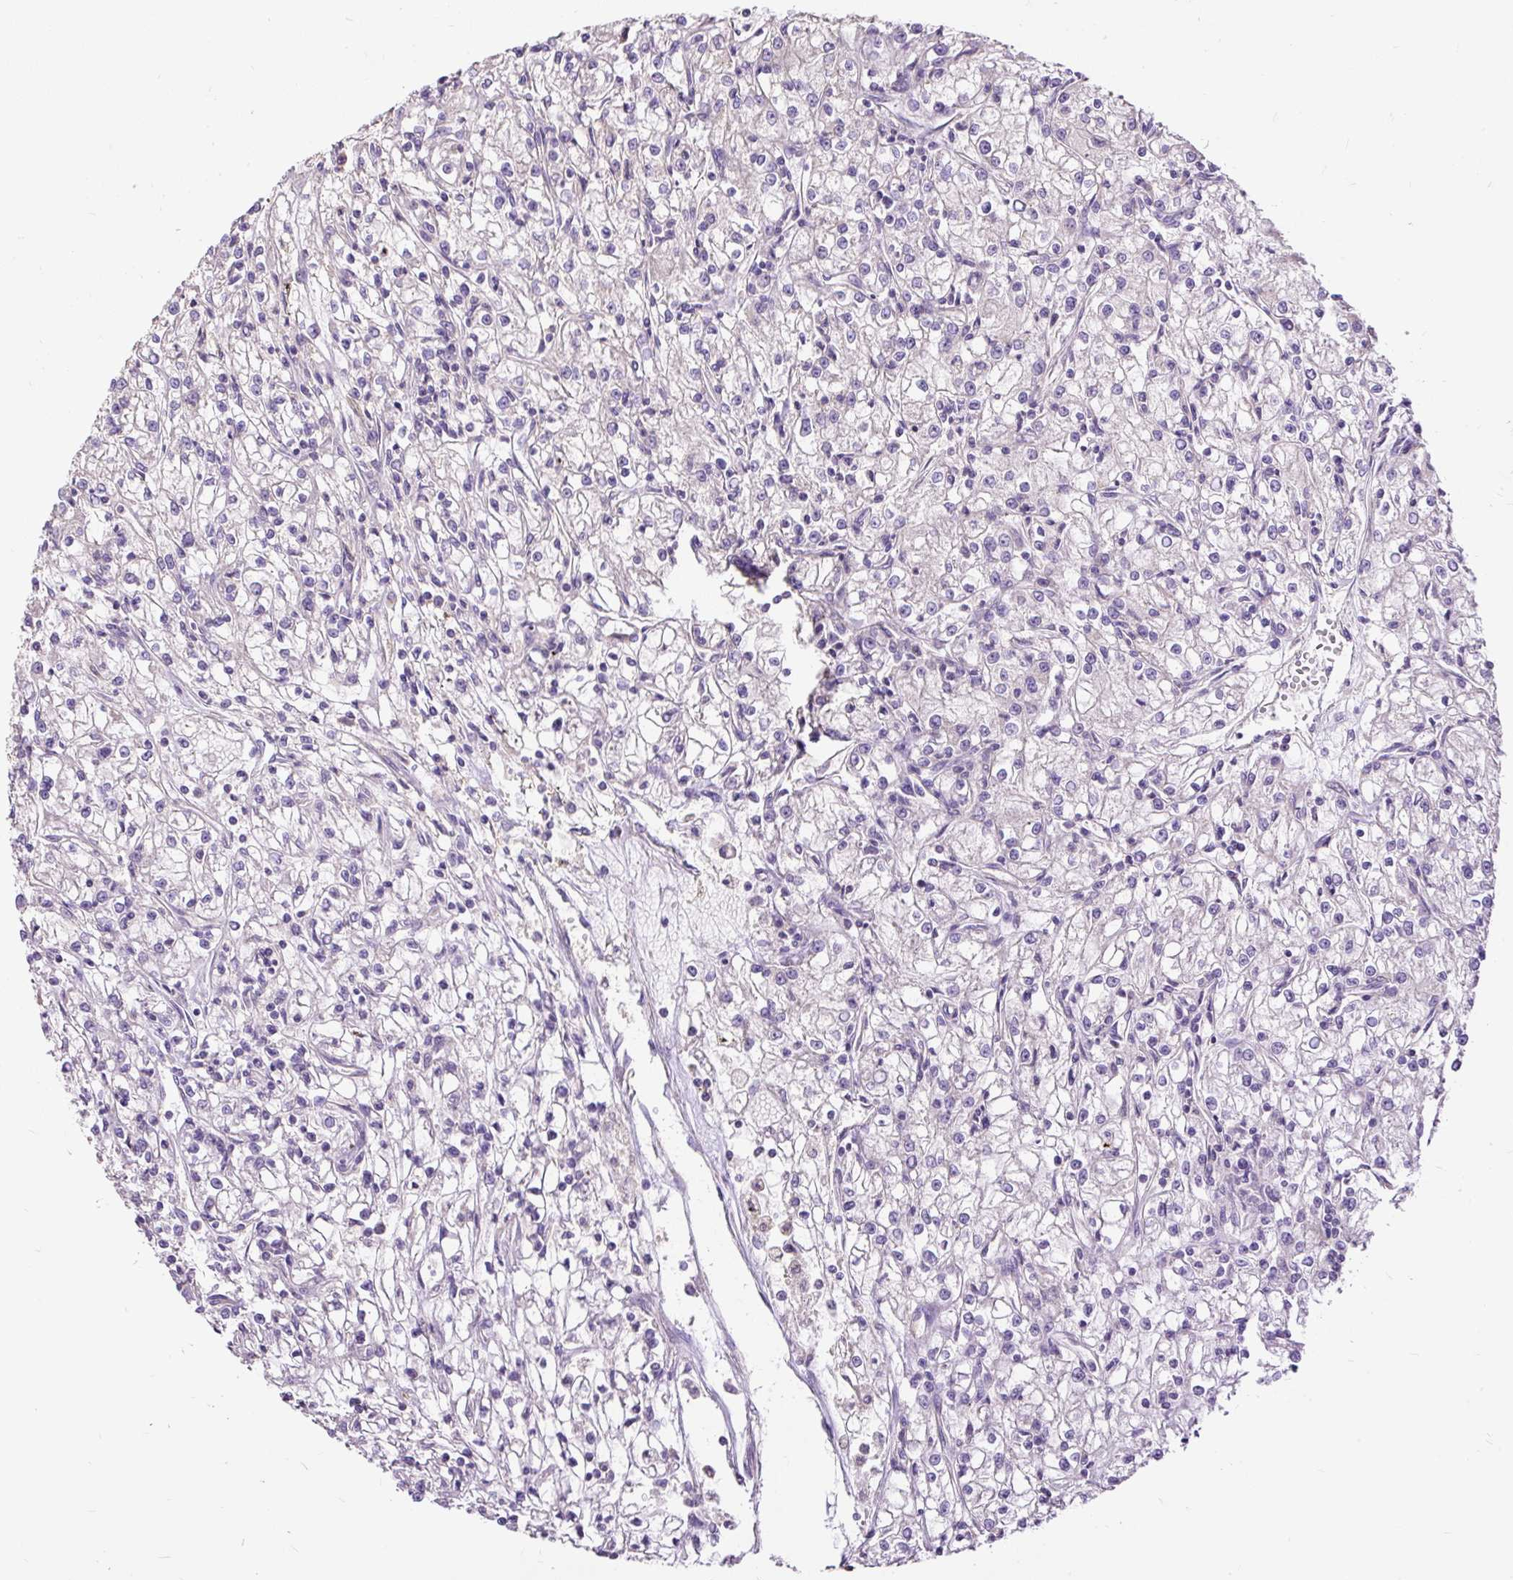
{"staining": {"intensity": "negative", "quantity": "none", "location": "none"}, "tissue": "renal cancer", "cell_type": "Tumor cells", "image_type": "cancer", "snomed": [{"axis": "morphology", "description": "Adenocarcinoma, NOS"}, {"axis": "topography", "description": "Kidney"}], "caption": "Immunohistochemistry histopathology image of renal adenocarcinoma stained for a protein (brown), which reveals no positivity in tumor cells. (Immunohistochemistry, brightfield microscopy, high magnification).", "gene": "PDIA2", "patient": {"sex": "female", "age": 59}}